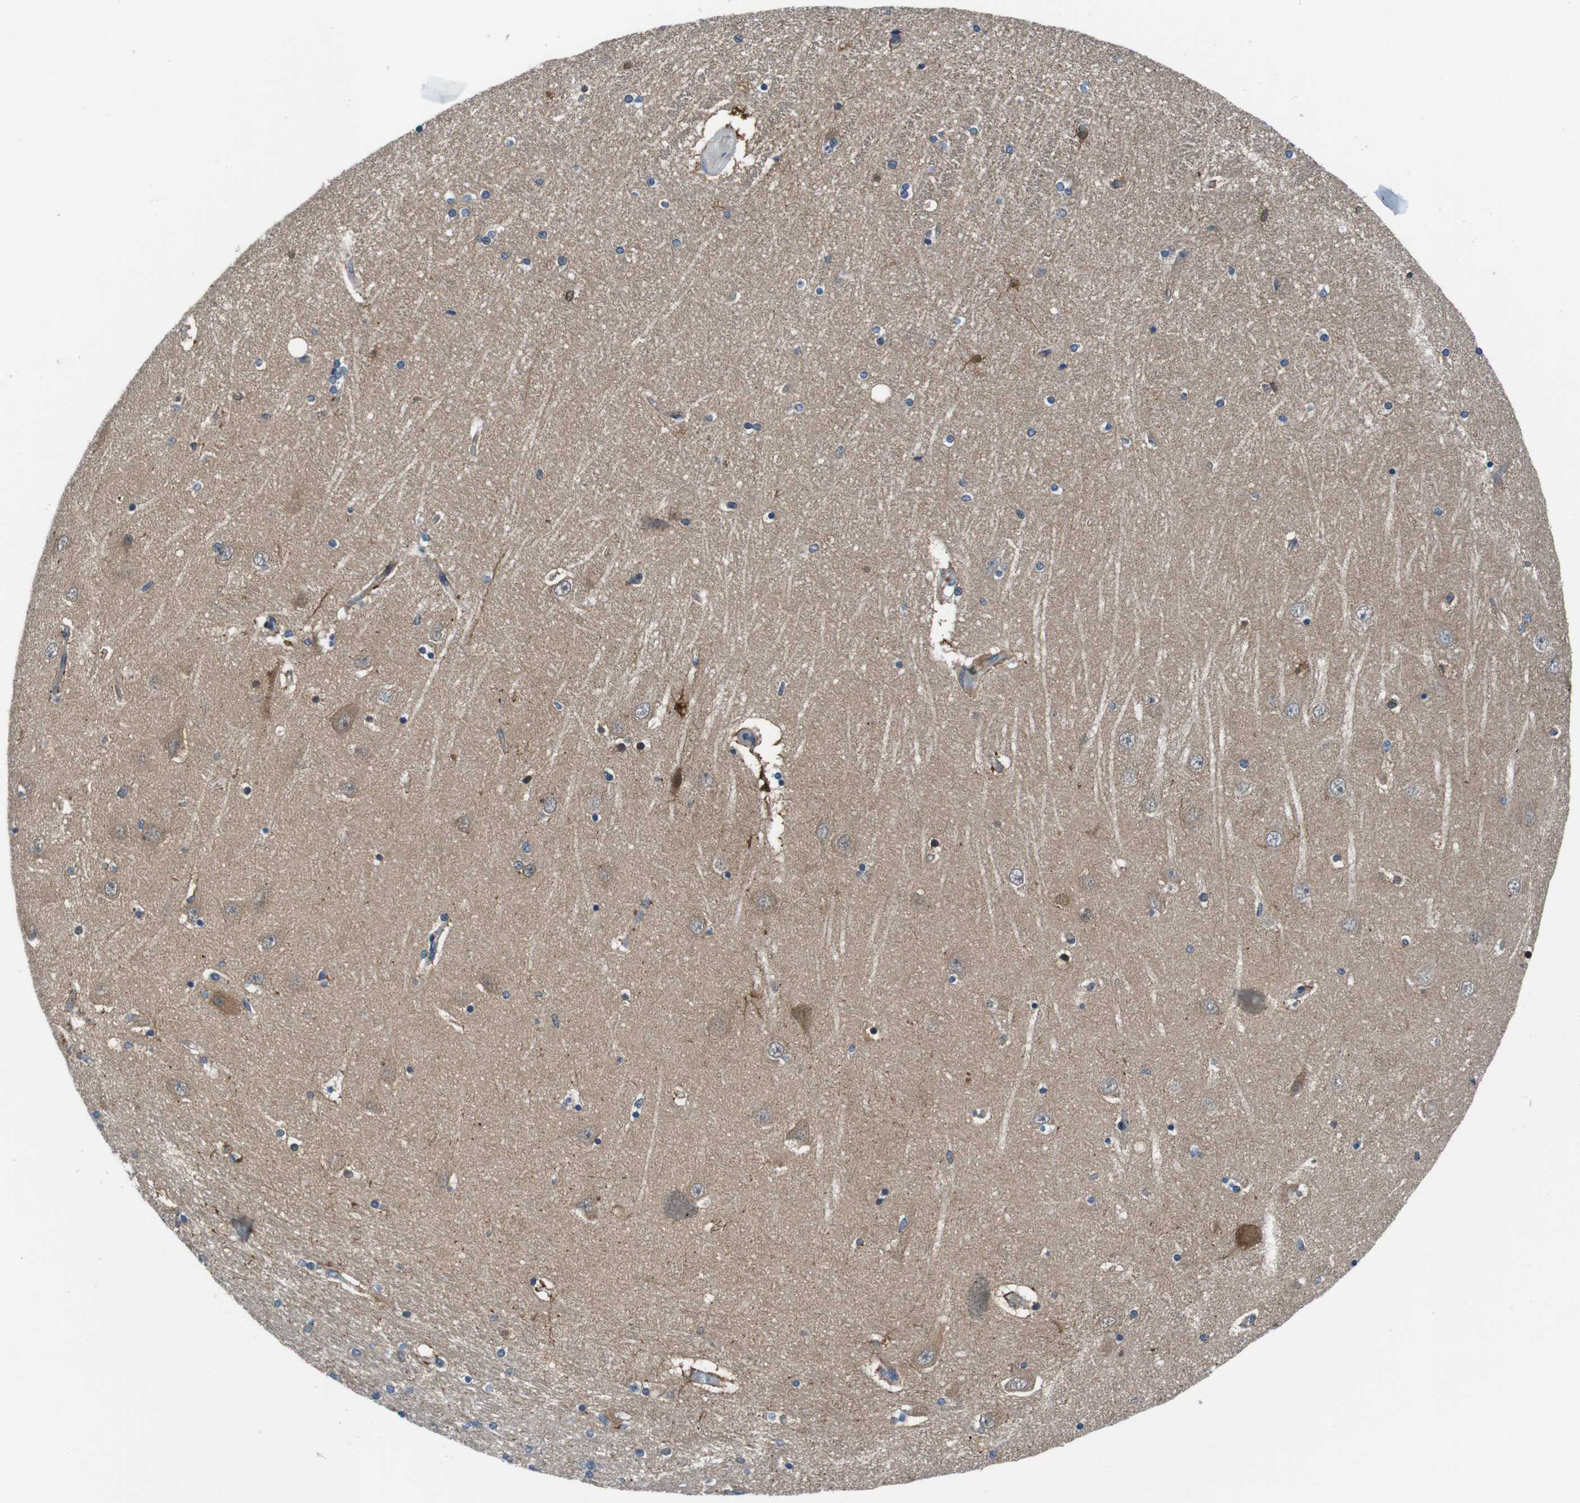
{"staining": {"intensity": "moderate", "quantity": "<25%", "location": "cytoplasmic/membranous"}, "tissue": "hippocampus", "cell_type": "Glial cells", "image_type": "normal", "snomed": [{"axis": "morphology", "description": "Normal tissue, NOS"}, {"axis": "topography", "description": "Hippocampus"}], "caption": "Immunohistochemistry (IHC) of benign human hippocampus displays low levels of moderate cytoplasmic/membranous staining in about <25% of glial cells. The staining was performed using DAB, with brown indicating positive protein expression. Nuclei are stained blue with hematoxylin.", "gene": "NANOS2", "patient": {"sex": "female", "age": 54}}